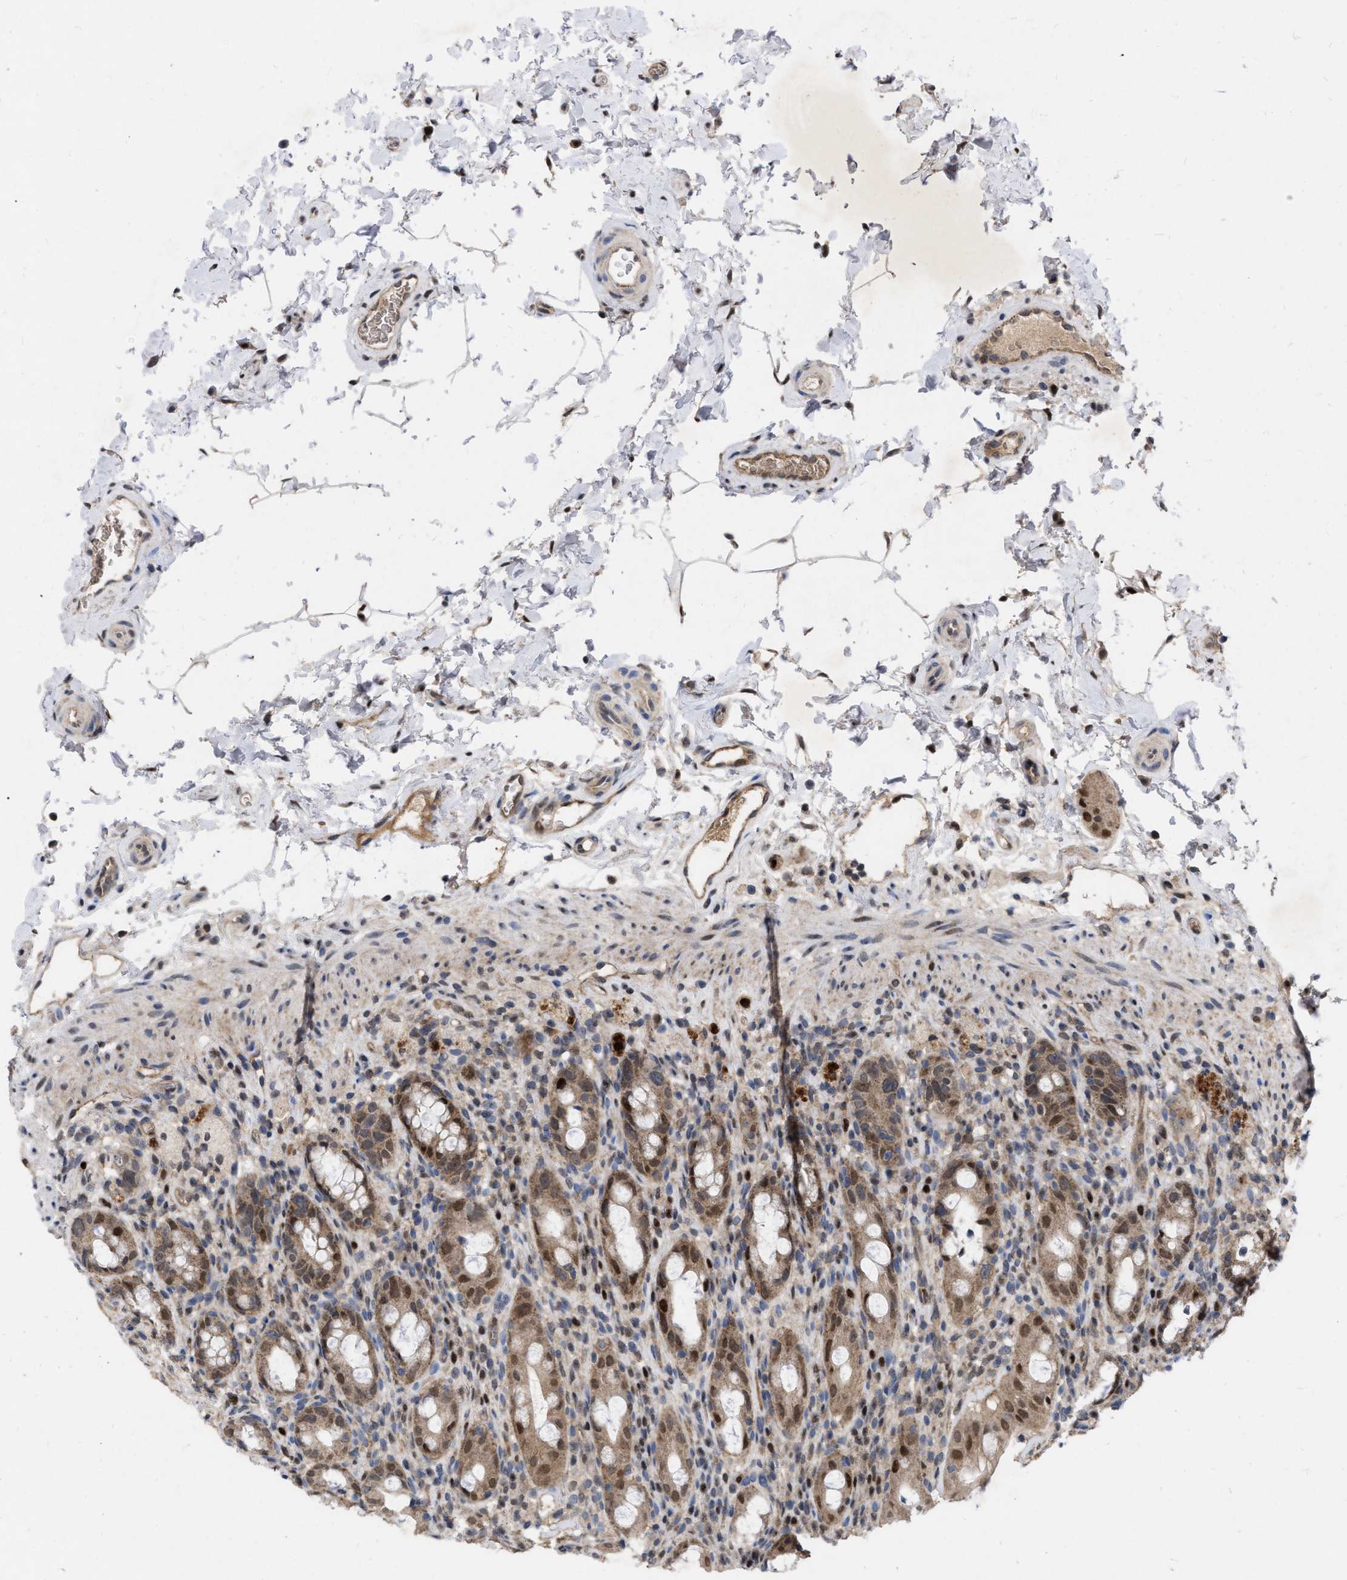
{"staining": {"intensity": "moderate", "quantity": ">75%", "location": "cytoplasmic/membranous,nuclear"}, "tissue": "rectum", "cell_type": "Glandular cells", "image_type": "normal", "snomed": [{"axis": "morphology", "description": "Normal tissue, NOS"}, {"axis": "topography", "description": "Rectum"}], "caption": "Immunohistochemical staining of unremarkable rectum shows moderate cytoplasmic/membranous,nuclear protein staining in about >75% of glandular cells. The staining was performed using DAB (3,3'-diaminobenzidine) to visualize the protein expression in brown, while the nuclei were stained in blue with hematoxylin (Magnification: 20x).", "gene": "MDM4", "patient": {"sex": "male", "age": 44}}